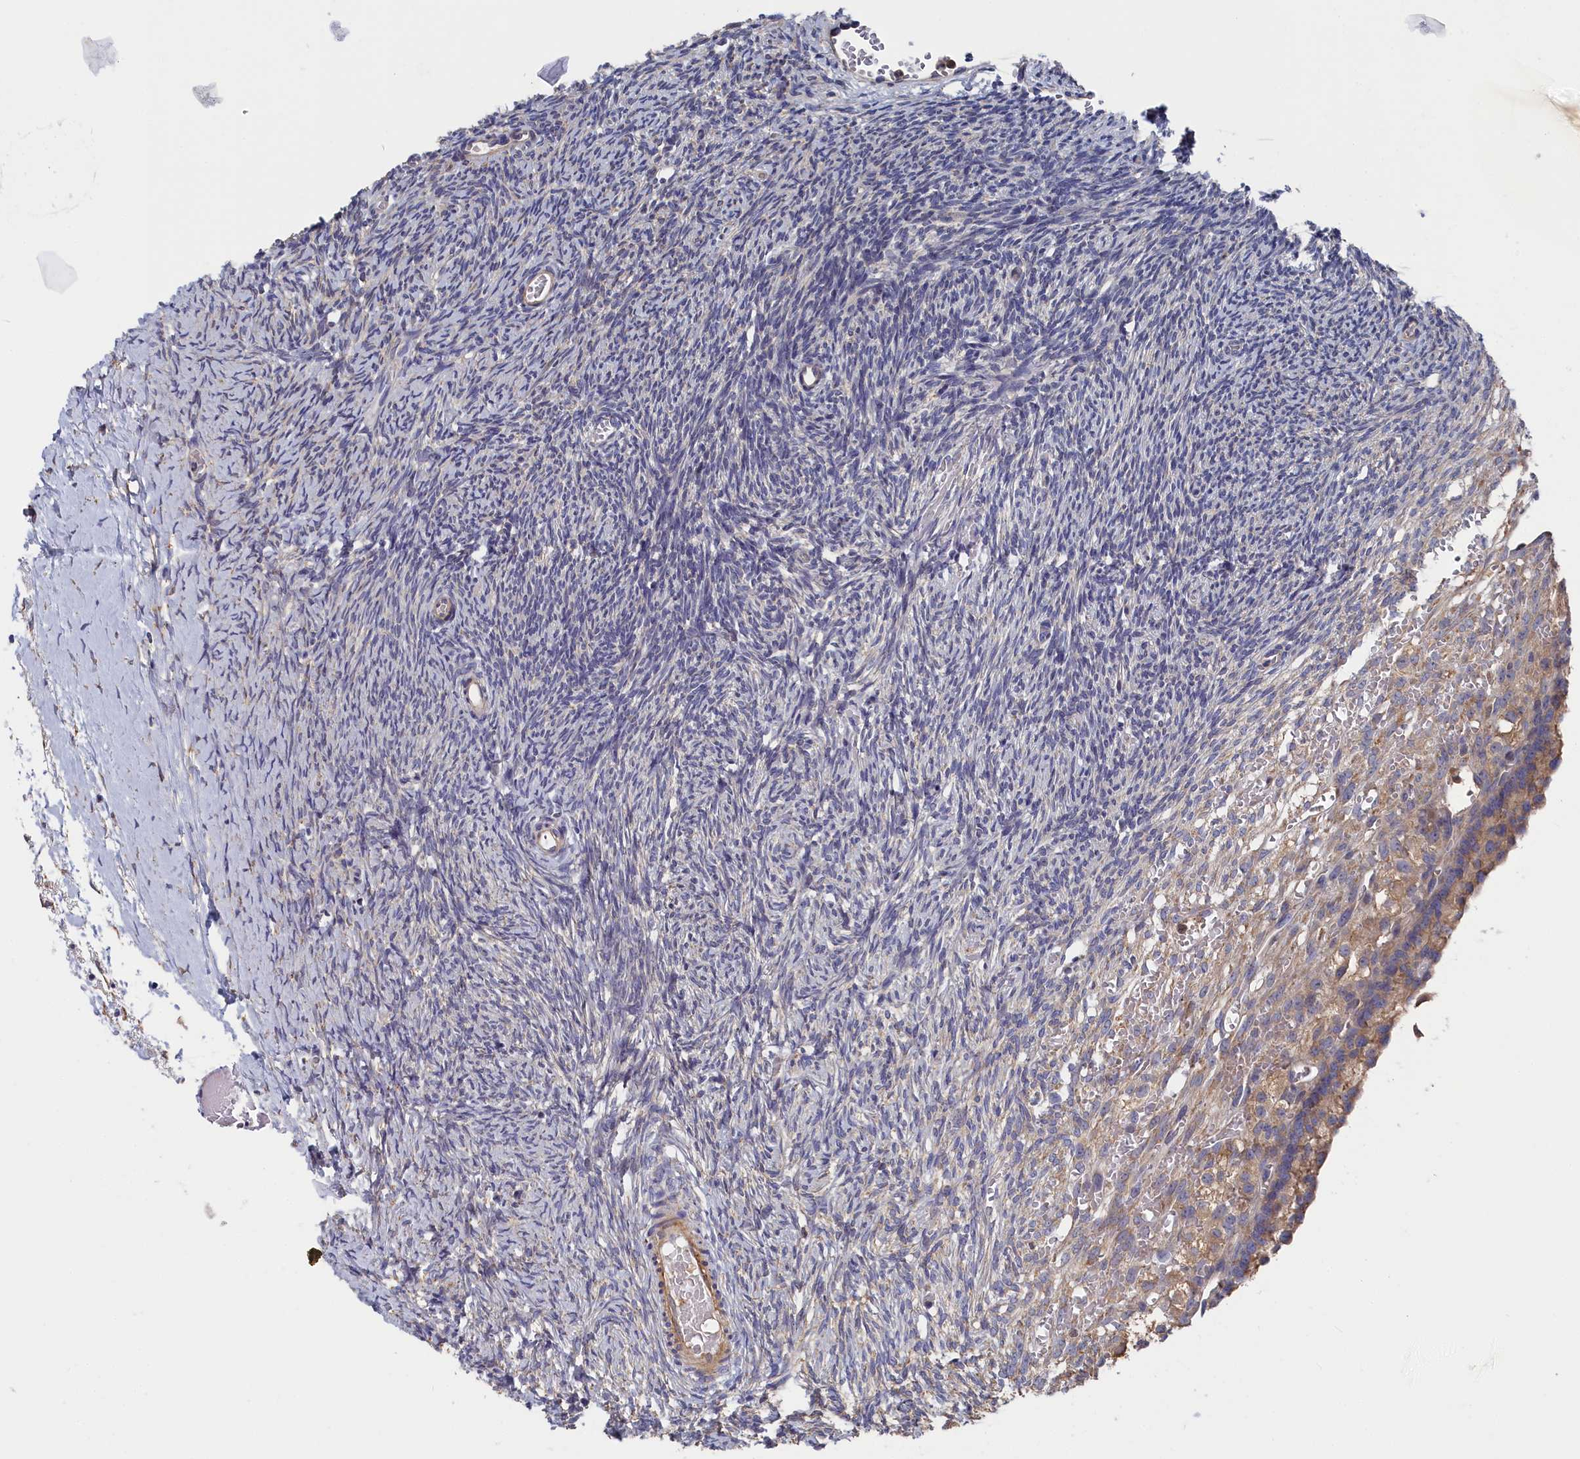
{"staining": {"intensity": "negative", "quantity": "none", "location": "none"}, "tissue": "ovary", "cell_type": "Ovarian stroma cells", "image_type": "normal", "snomed": [{"axis": "morphology", "description": "Normal tissue, NOS"}, {"axis": "topography", "description": "Ovary"}], "caption": "The IHC image has no significant staining in ovarian stroma cells of ovary.", "gene": "CYB5D2", "patient": {"sex": "female", "age": 39}}